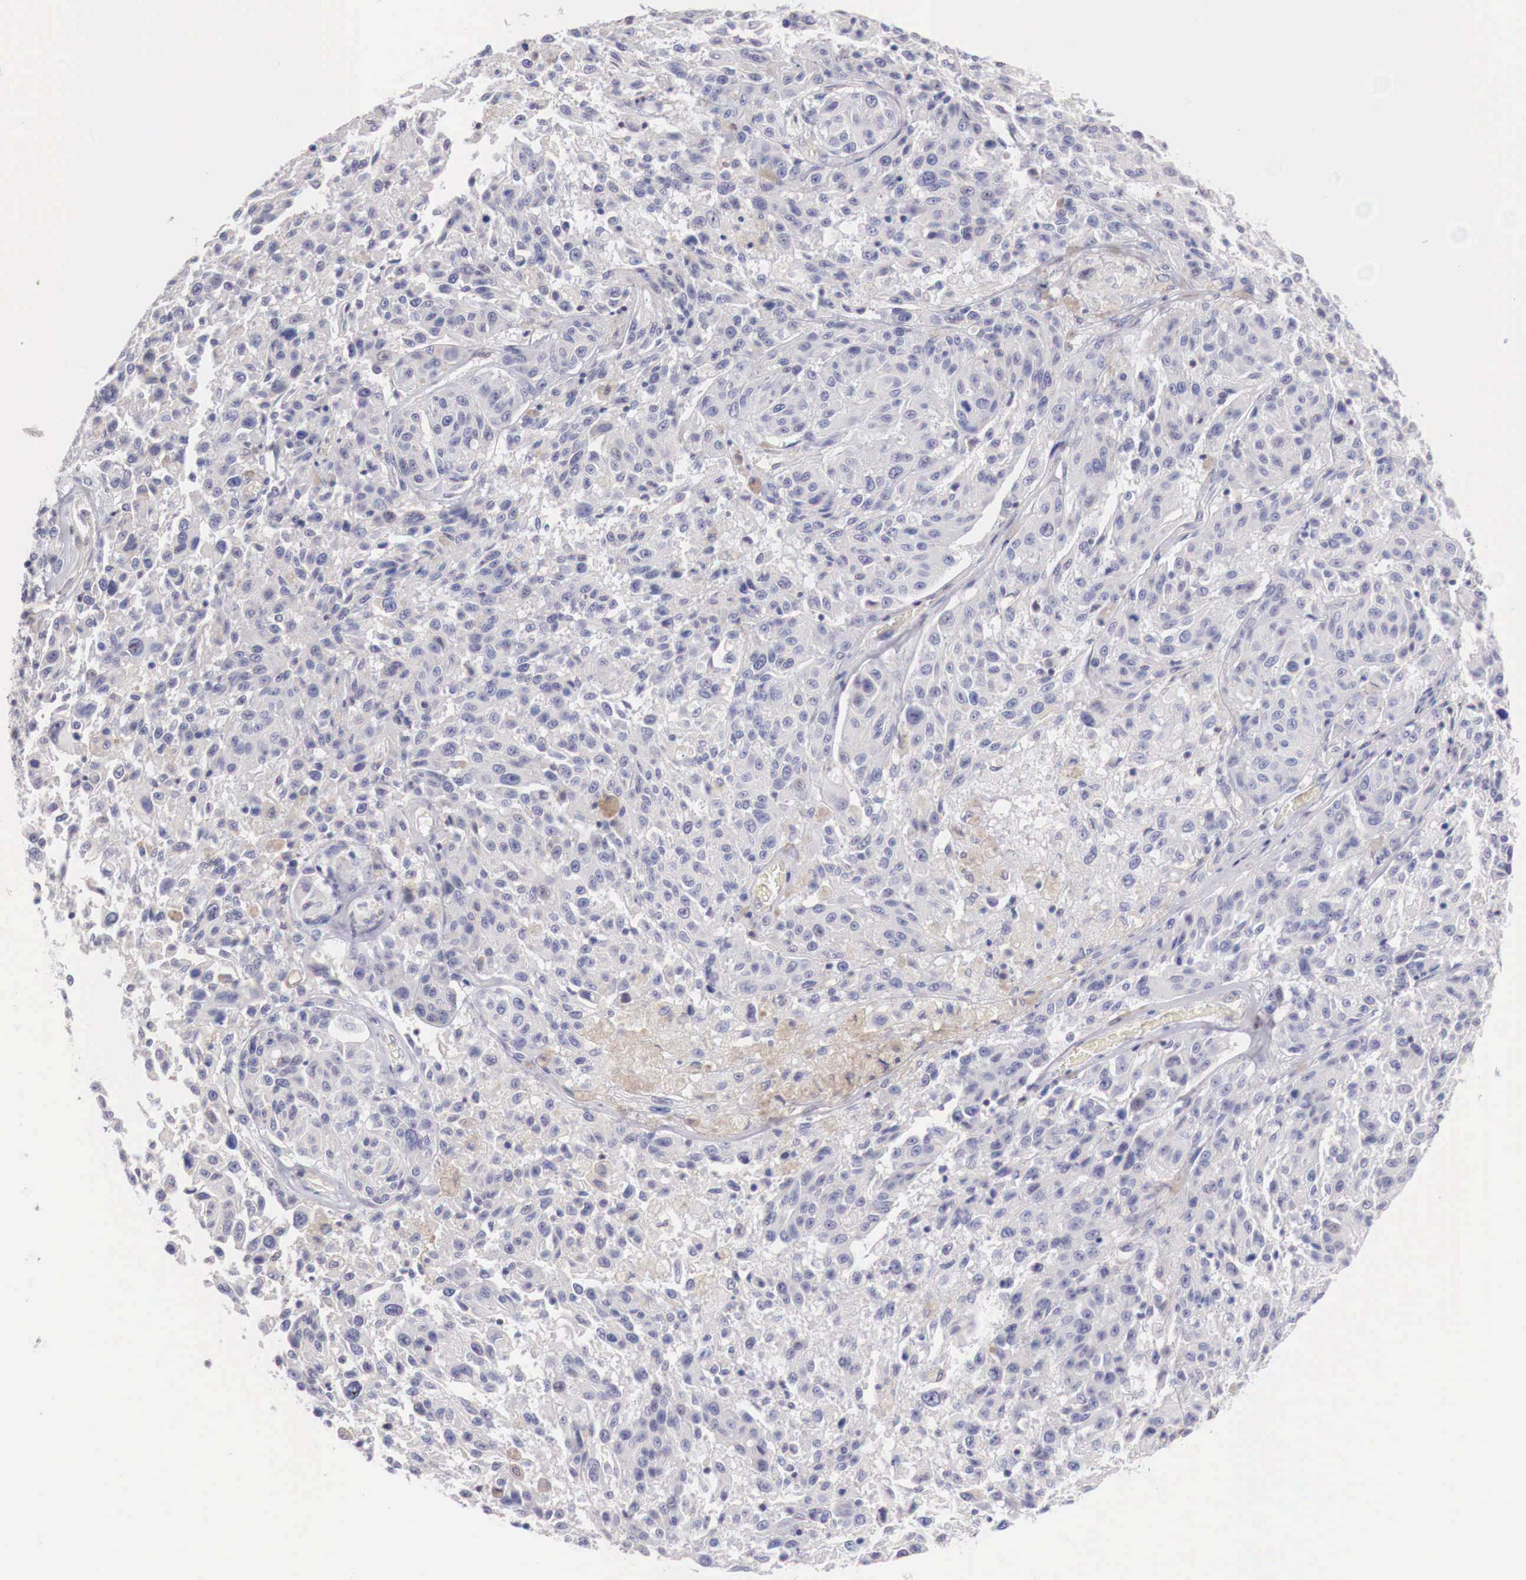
{"staining": {"intensity": "negative", "quantity": "none", "location": "none"}, "tissue": "melanoma", "cell_type": "Tumor cells", "image_type": "cancer", "snomed": [{"axis": "morphology", "description": "Malignant melanoma, NOS"}, {"axis": "topography", "description": "Skin"}], "caption": "Immunohistochemistry of human malignant melanoma displays no staining in tumor cells.", "gene": "TRIM13", "patient": {"sex": "female", "age": 77}}